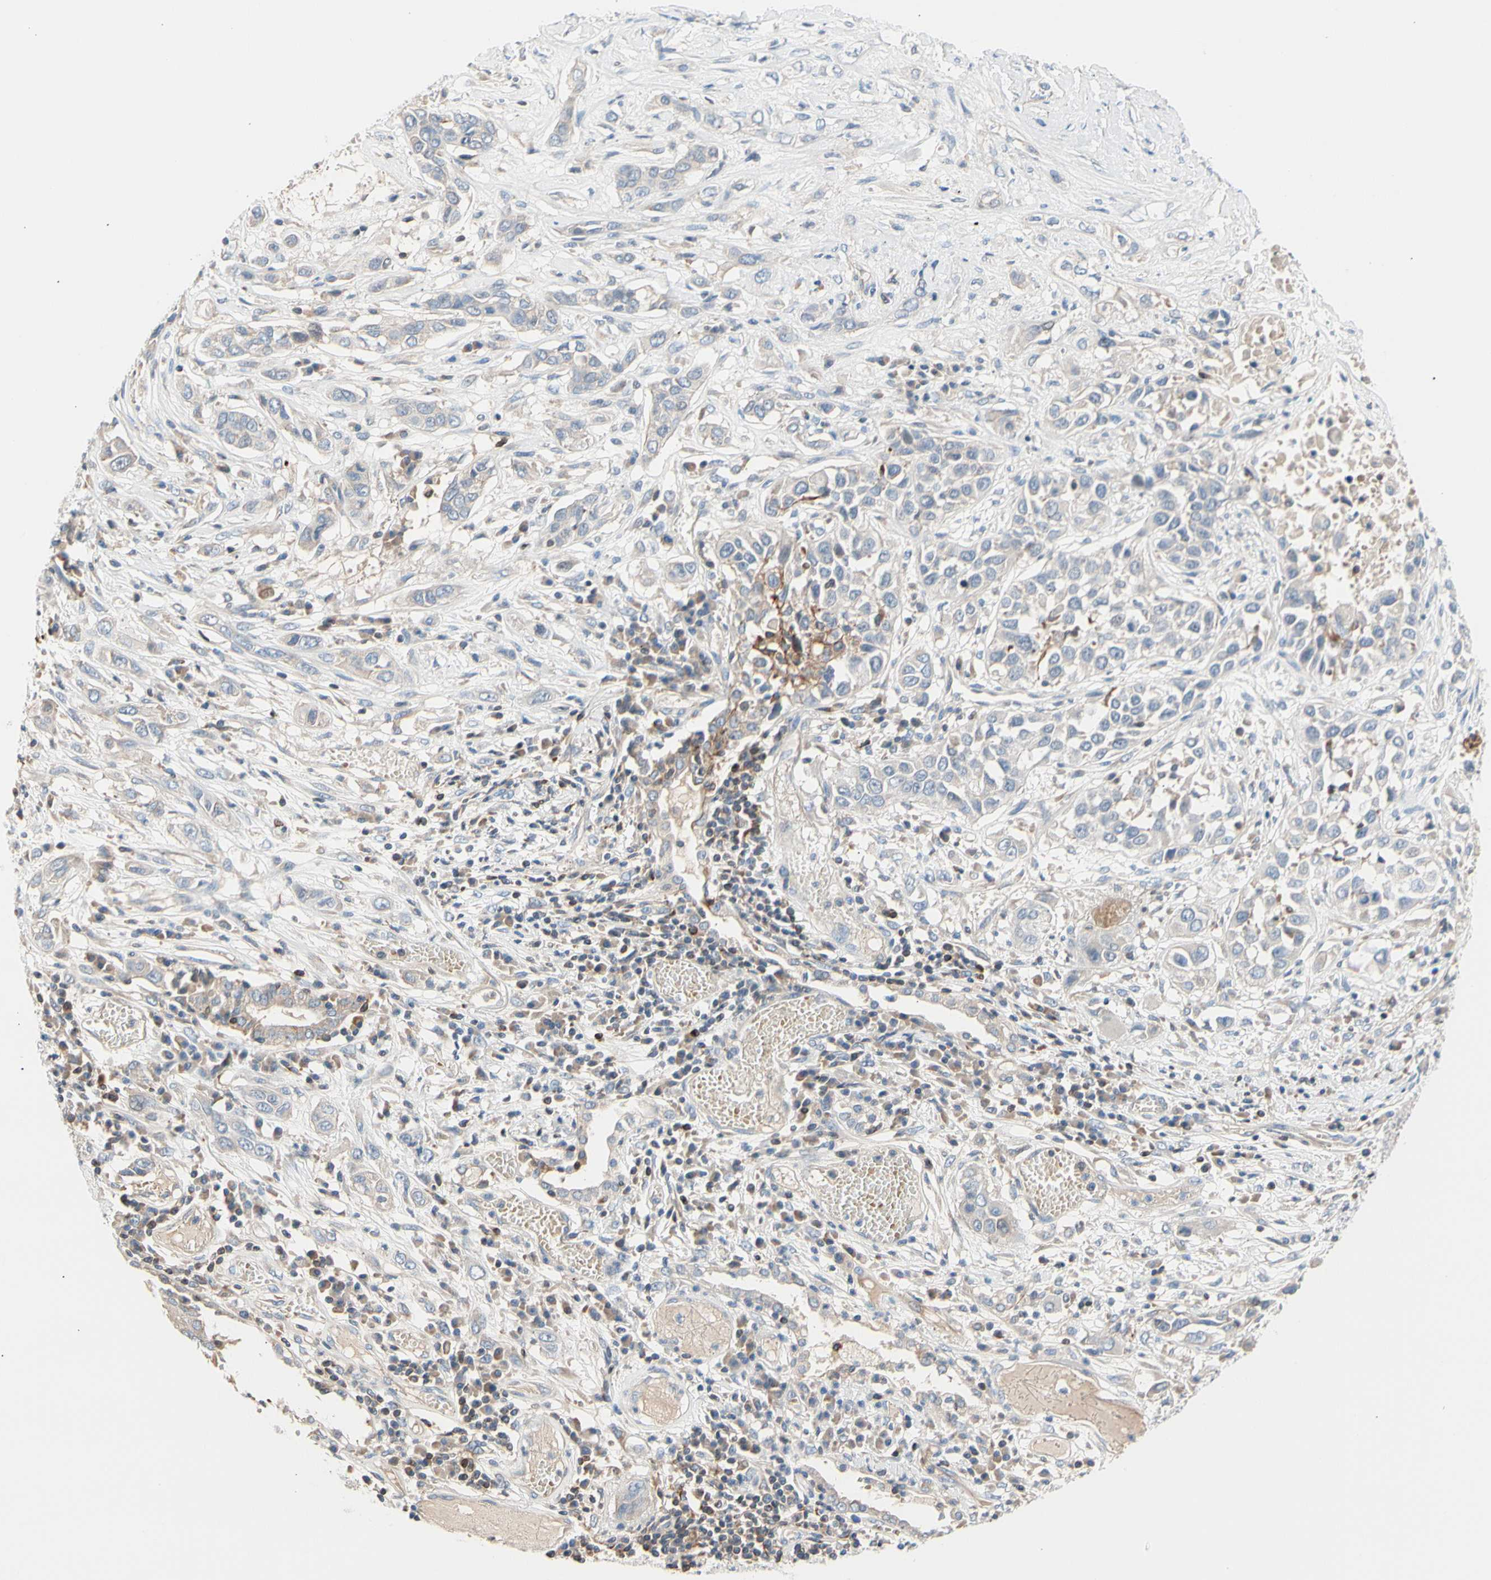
{"staining": {"intensity": "negative", "quantity": "none", "location": "none"}, "tissue": "lung cancer", "cell_type": "Tumor cells", "image_type": "cancer", "snomed": [{"axis": "morphology", "description": "Squamous cell carcinoma, NOS"}, {"axis": "topography", "description": "Lung"}], "caption": "A micrograph of lung squamous cell carcinoma stained for a protein displays no brown staining in tumor cells.", "gene": "MAP3K3", "patient": {"sex": "male", "age": 71}}